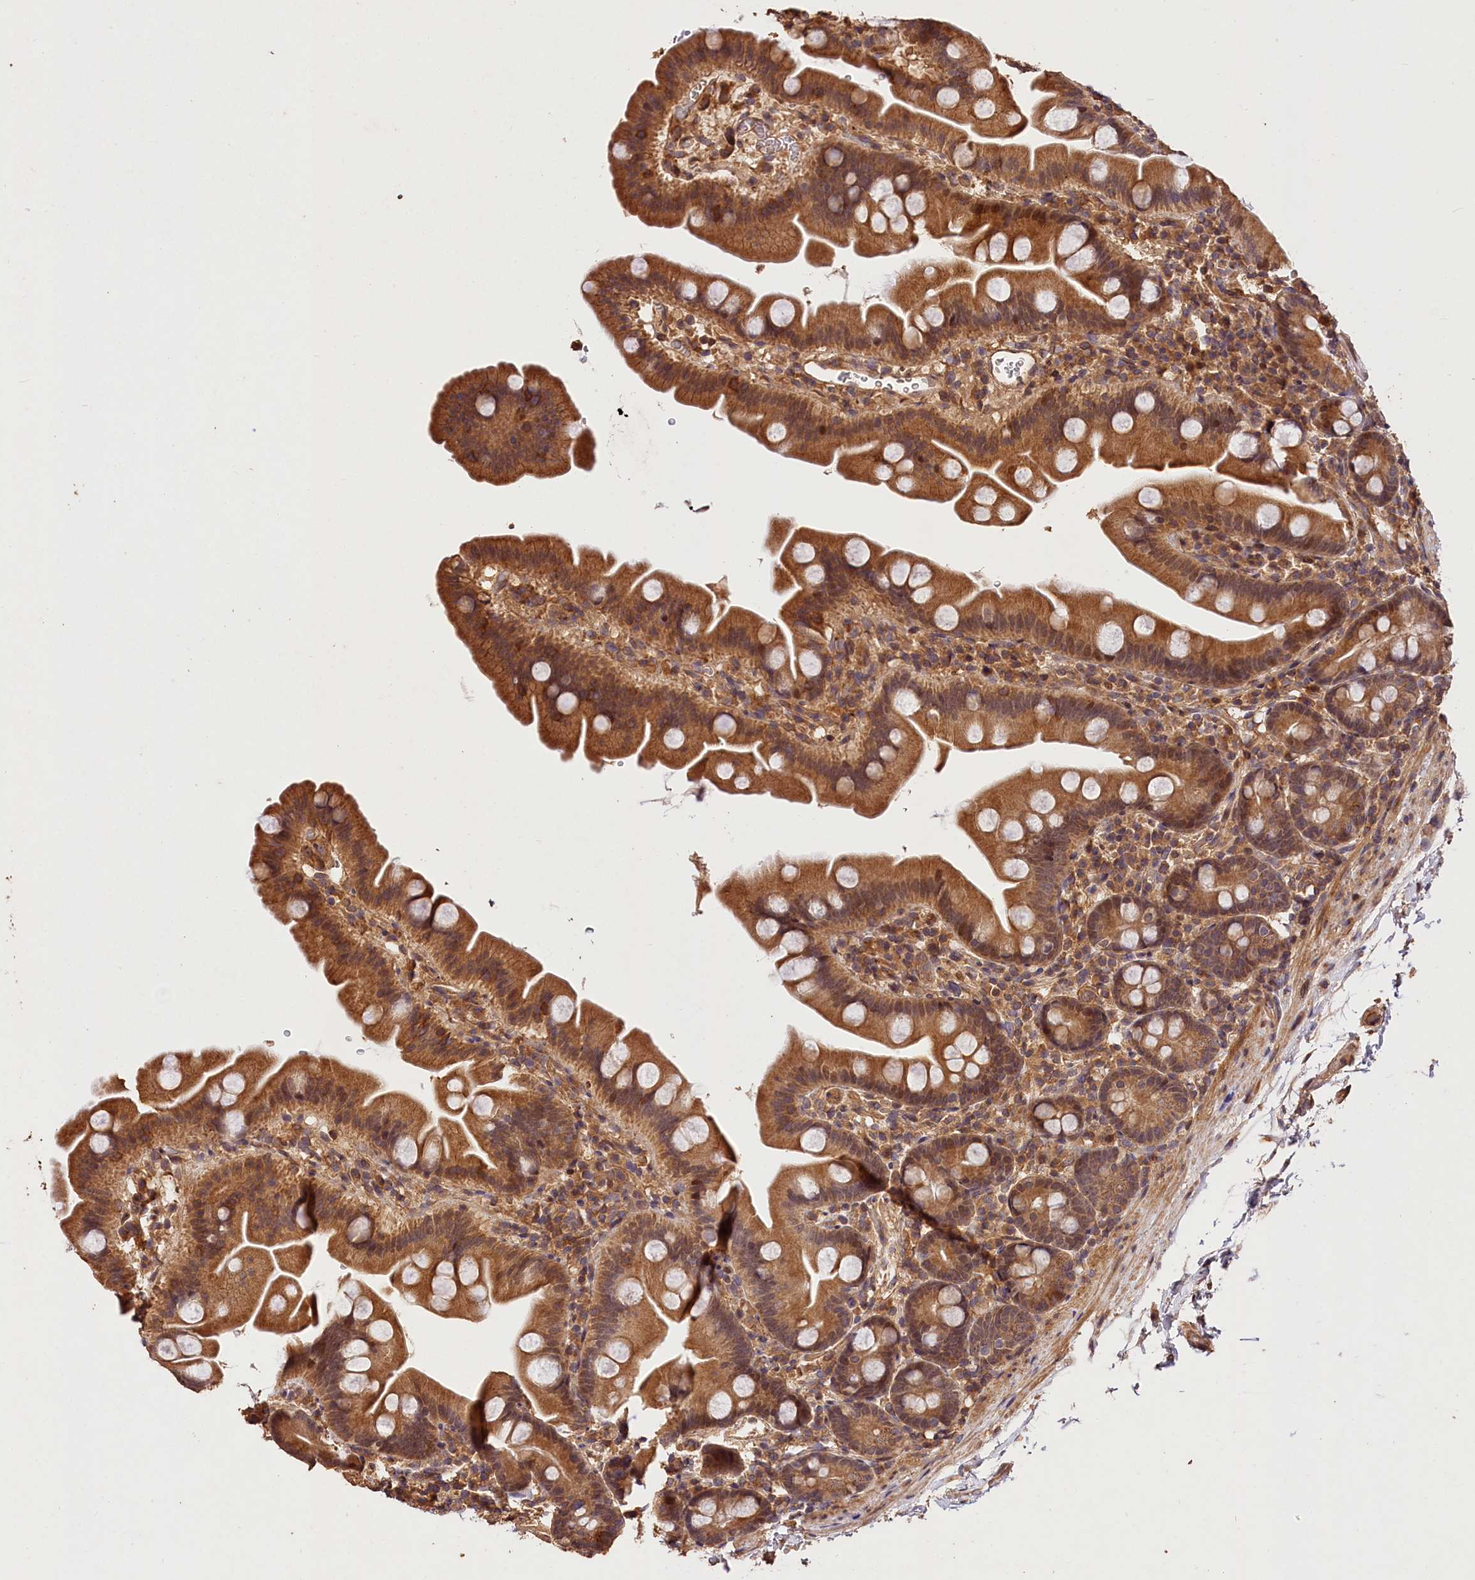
{"staining": {"intensity": "moderate", "quantity": ">75%", "location": "cytoplasmic/membranous,nuclear"}, "tissue": "small intestine", "cell_type": "Glandular cells", "image_type": "normal", "snomed": [{"axis": "morphology", "description": "Normal tissue, NOS"}, {"axis": "topography", "description": "Small intestine"}], "caption": "Benign small intestine exhibits moderate cytoplasmic/membranous,nuclear expression in about >75% of glandular cells, visualized by immunohistochemistry.", "gene": "KPTN", "patient": {"sex": "female", "age": 68}}